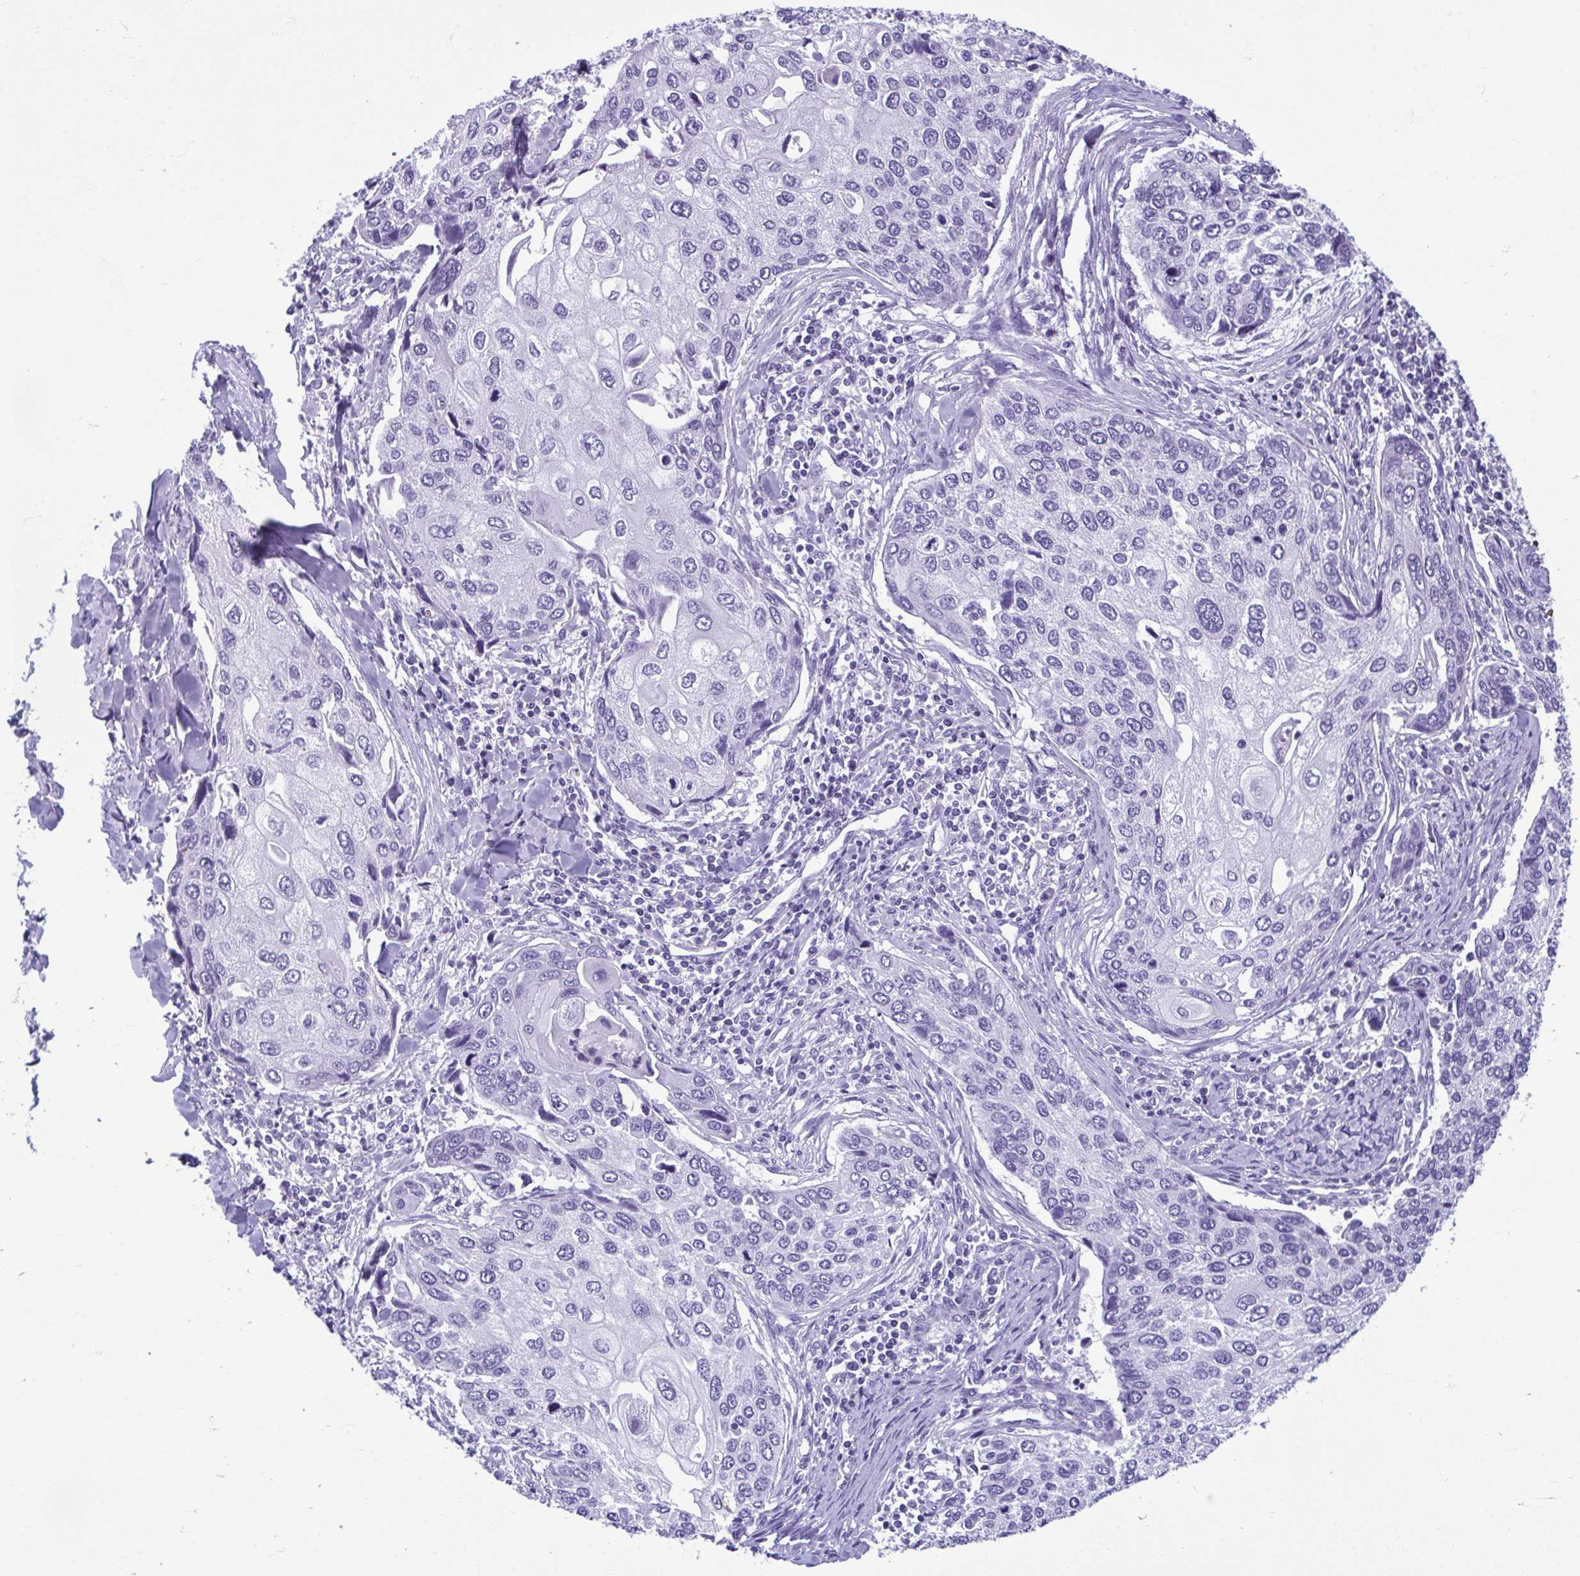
{"staining": {"intensity": "negative", "quantity": "none", "location": "none"}, "tissue": "lung cancer", "cell_type": "Tumor cells", "image_type": "cancer", "snomed": [{"axis": "morphology", "description": "Squamous cell carcinoma, NOS"}, {"axis": "morphology", "description": "Squamous cell carcinoma, metastatic, NOS"}, {"axis": "topography", "description": "Lung"}], "caption": "There is no significant expression in tumor cells of lung cancer (metastatic squamous cell carcinoma). (Immunohistochemistry (ihc), brightfield microscopy, high magnification).", "gene": "TCEAL3", "patient": {"sex": "male", "age": 63}}